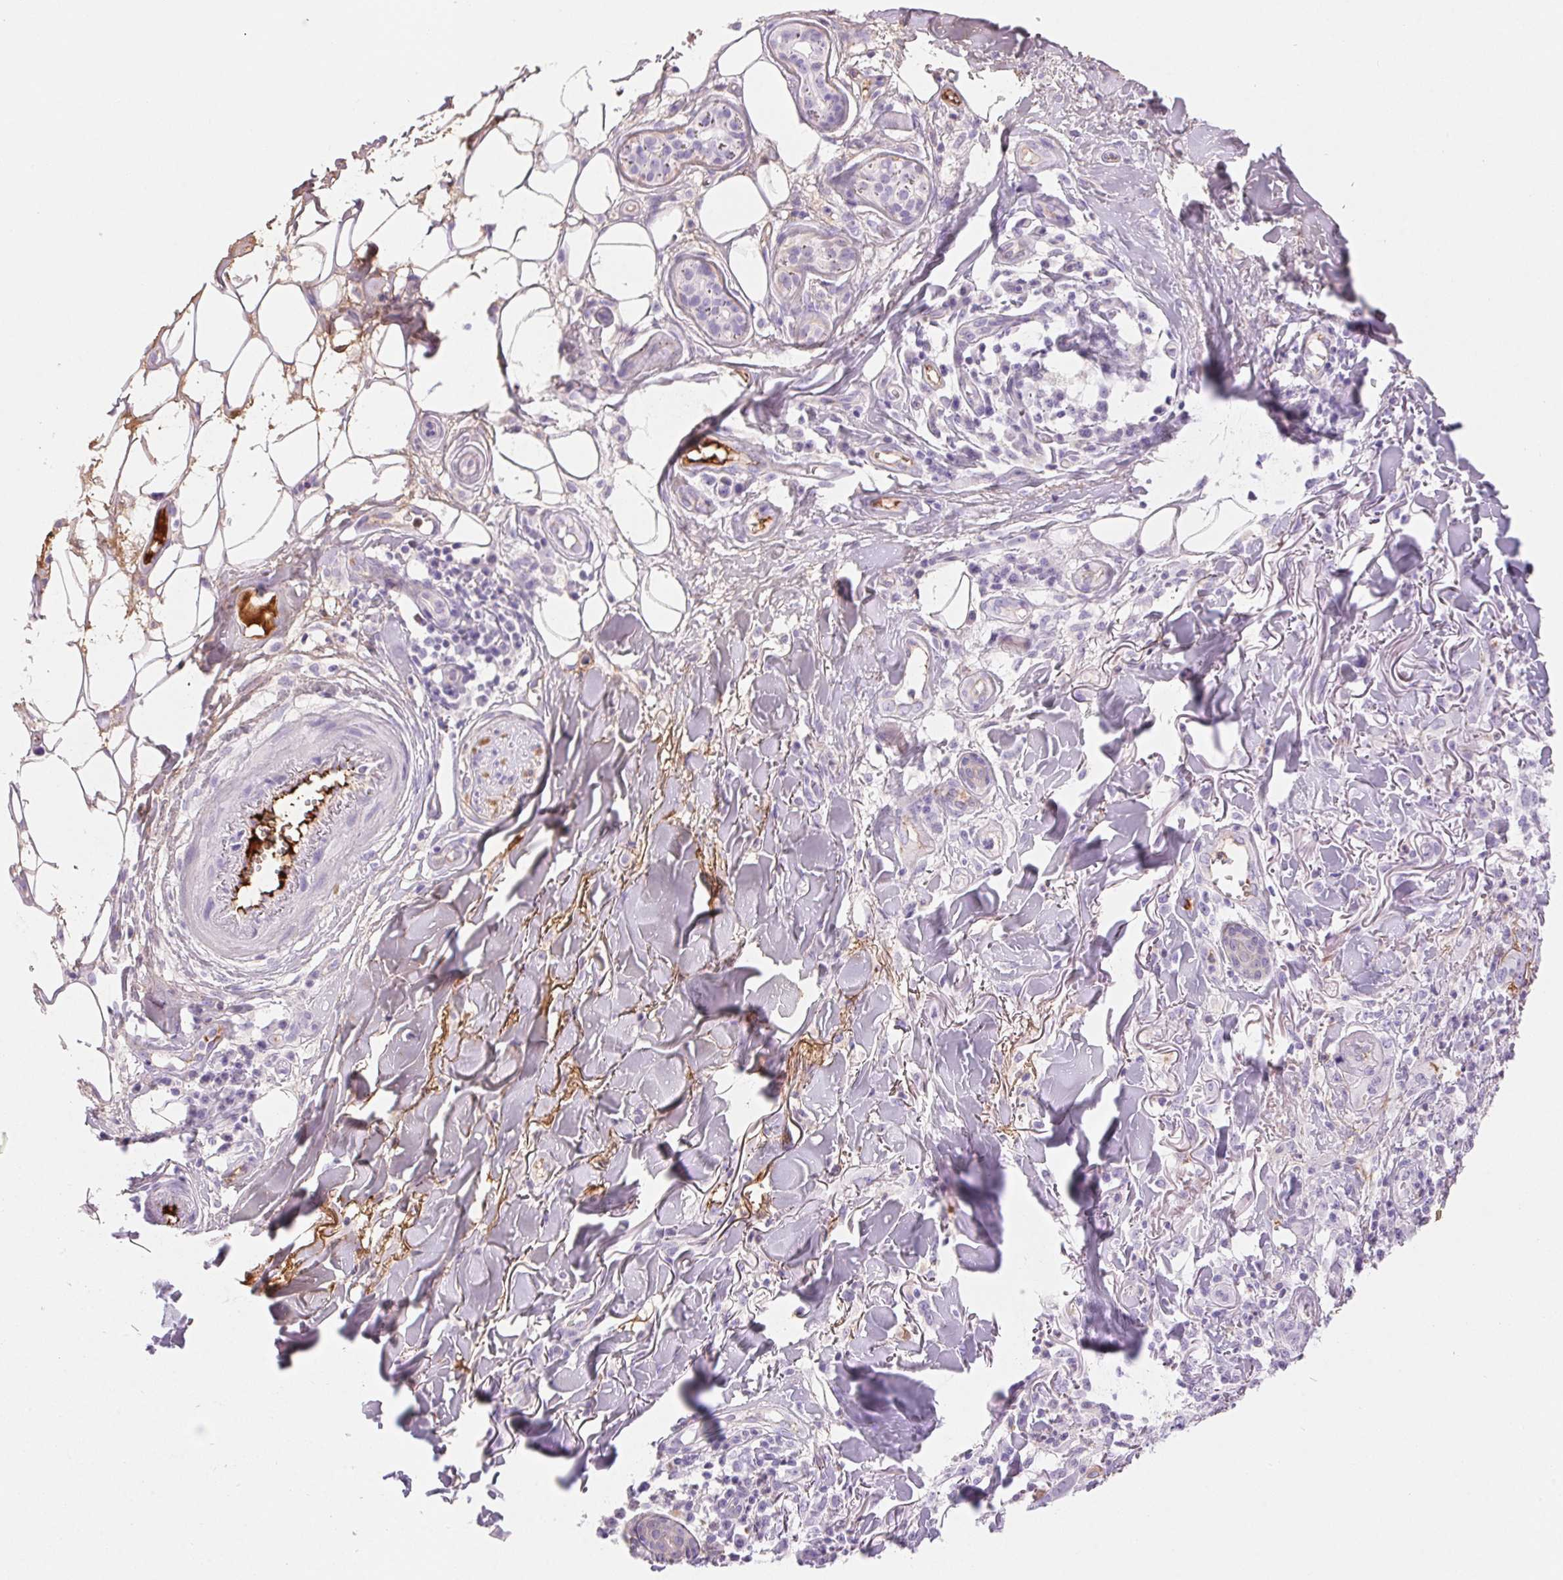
{"staining": {"intensity": "negative", "quantity": "none", "location": "none"}, "tissue": "skin cancer", "cell_type": "Tumor cells", "image_type": "cancer", "snomed": [{"axis": "morphology", "description": "Squamous cell carcinoma, NOS"}, {"axis": "topography", "description": "Skin"}], "caption": "DAB (3,3'-diaminobenzidine) immunohistochemical staining of human squamous cell carcinoma (skin) exhibits no significant positivity in tumor cells. (DAB (3,3'-diaminobenzidine) IHC visualized using brightfield microscopy, high magnification).", "gene": "FGA", "patient": {"sex": "male", "age": 75}}